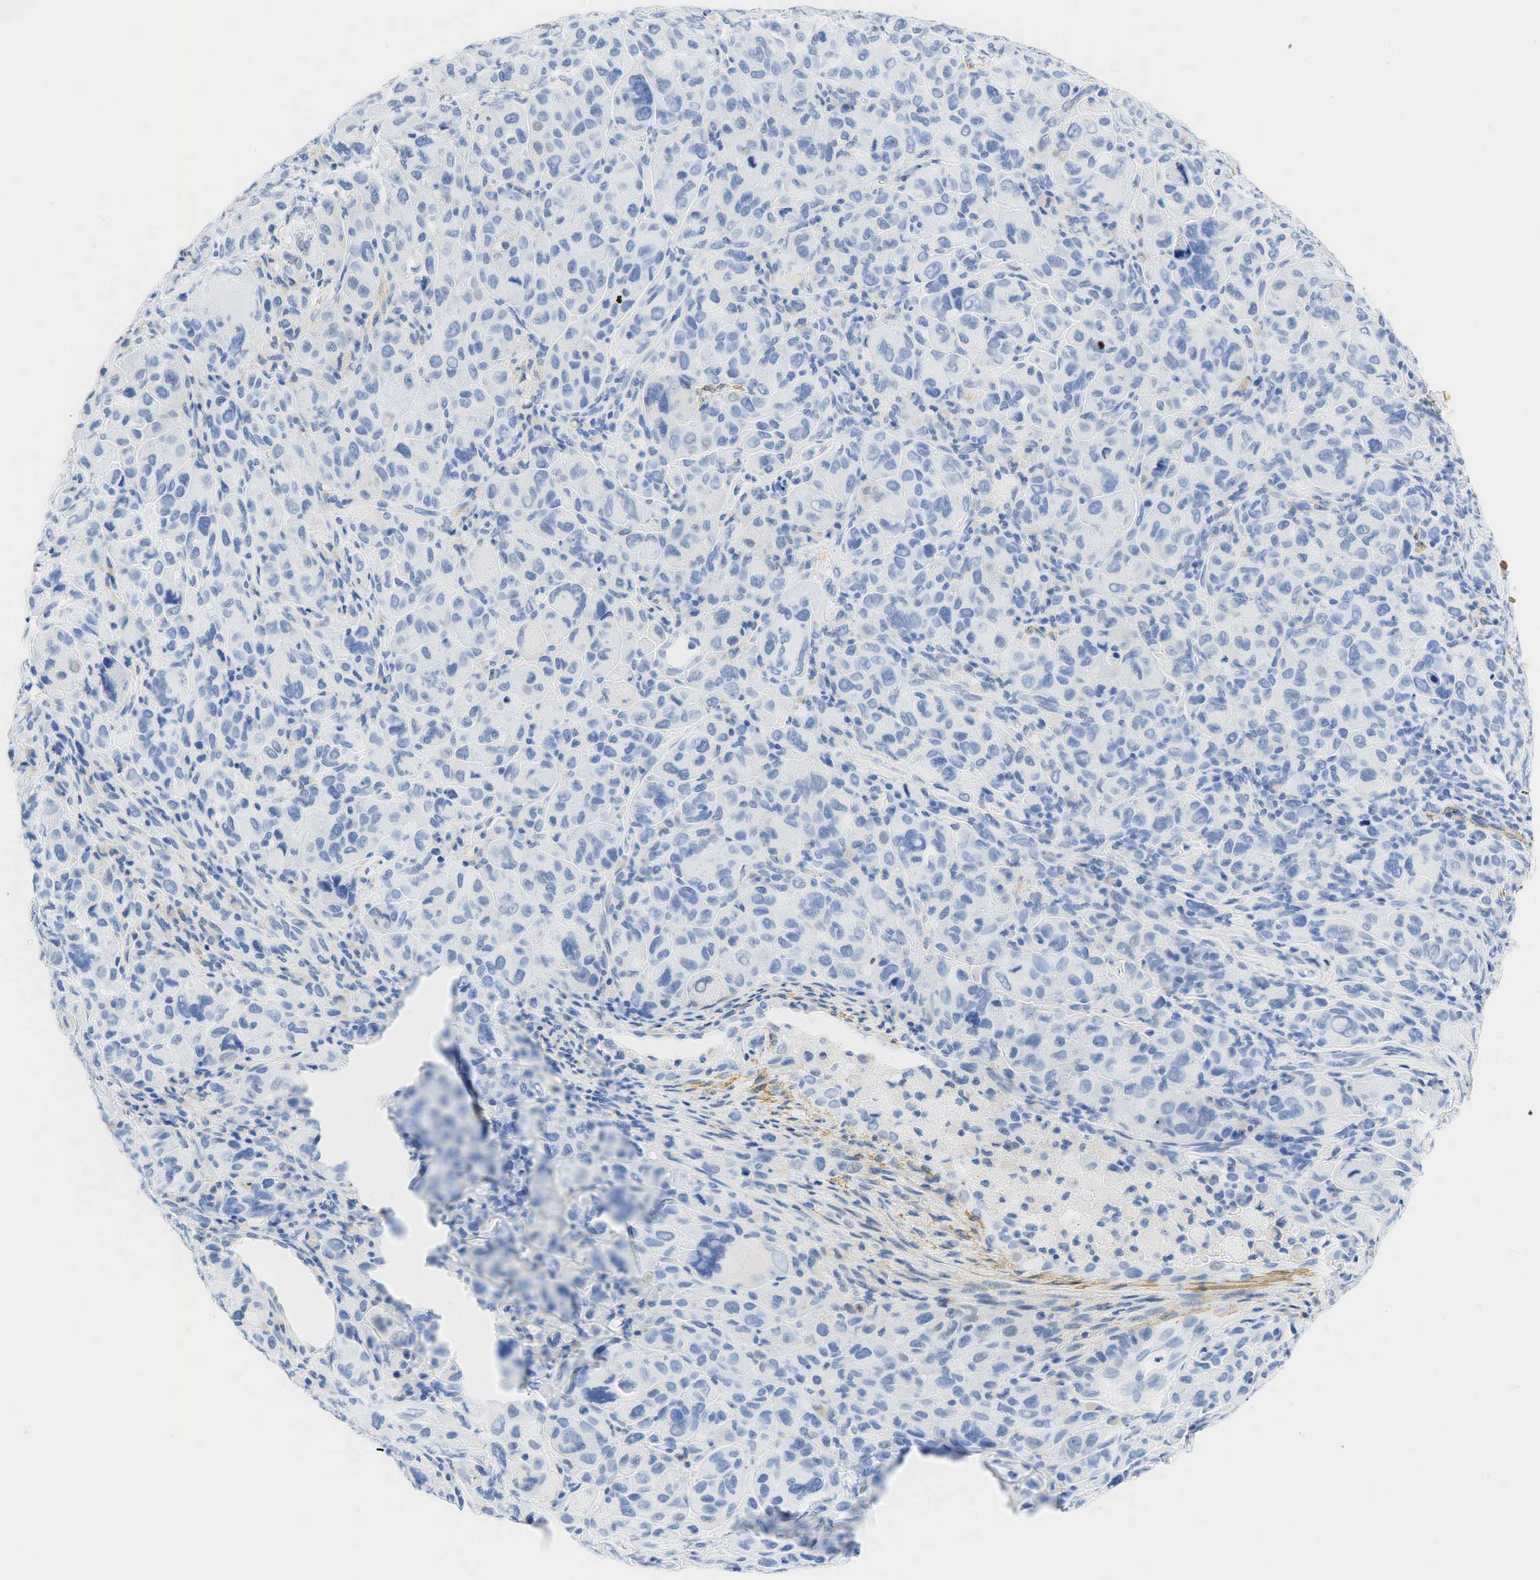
{"staining": {"intensity": "negative", "quantity": "none", "location": "none"}, "tissue": "melanoma", "cell_type": "Tumor cells", "image_type": "cancer", "snomed": [{"axis": "morphology", "description": "Malignant melanoma, Metastatic site"}, {"axis": "topography", "description": "Skin"}], "caption": "A high-resolution histopathology image shows immunohistochemistry (IHC) staining of malignant melanoma (metastatic site), which demonstrates no significant expression in tumor cells.", "gene": "ACTA1", "patient": {"sex": "male", "age": 32}}